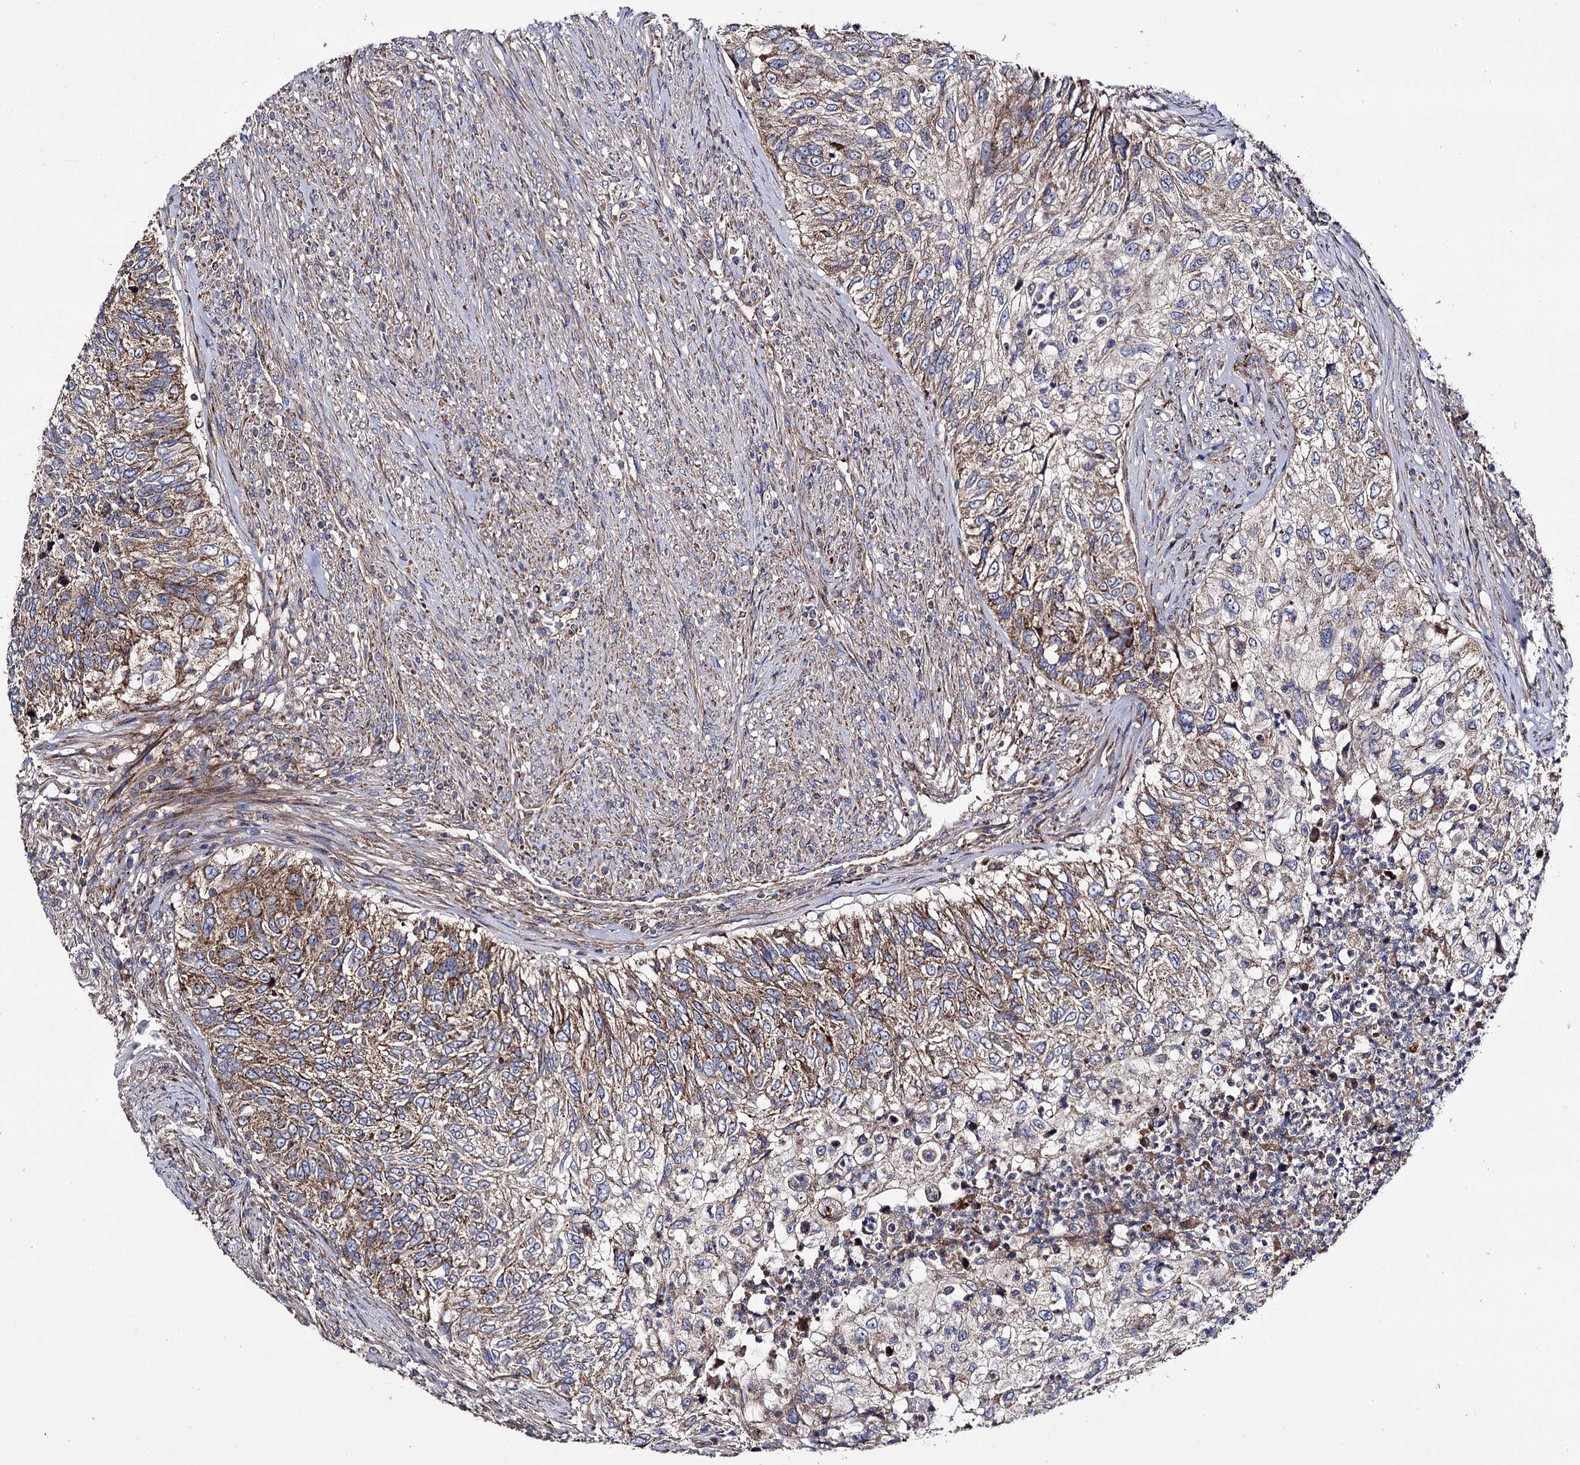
{"staining": {"intensity": "weak", "quantity": "25%-75%", "location": "cytoplasmic/membranous"}, "tissue": "urothelial cancer", "cell_type": "Tumor cells", "image_type": "cancer", "snomed": [{"axis": "morphology", "description": "Urothelial carcinoma, High grade"}, {"axis": "topography", "description": "Urinary bladder"}], "caption": "Protein positivity by immunohistochemistry reveals weak cytoplasmic/membranous staining in approximately 25%-75% of tumor cells in urothelial cancer.", "gene": "IQCH", "patient": {"sex": "female", "age": 60}}